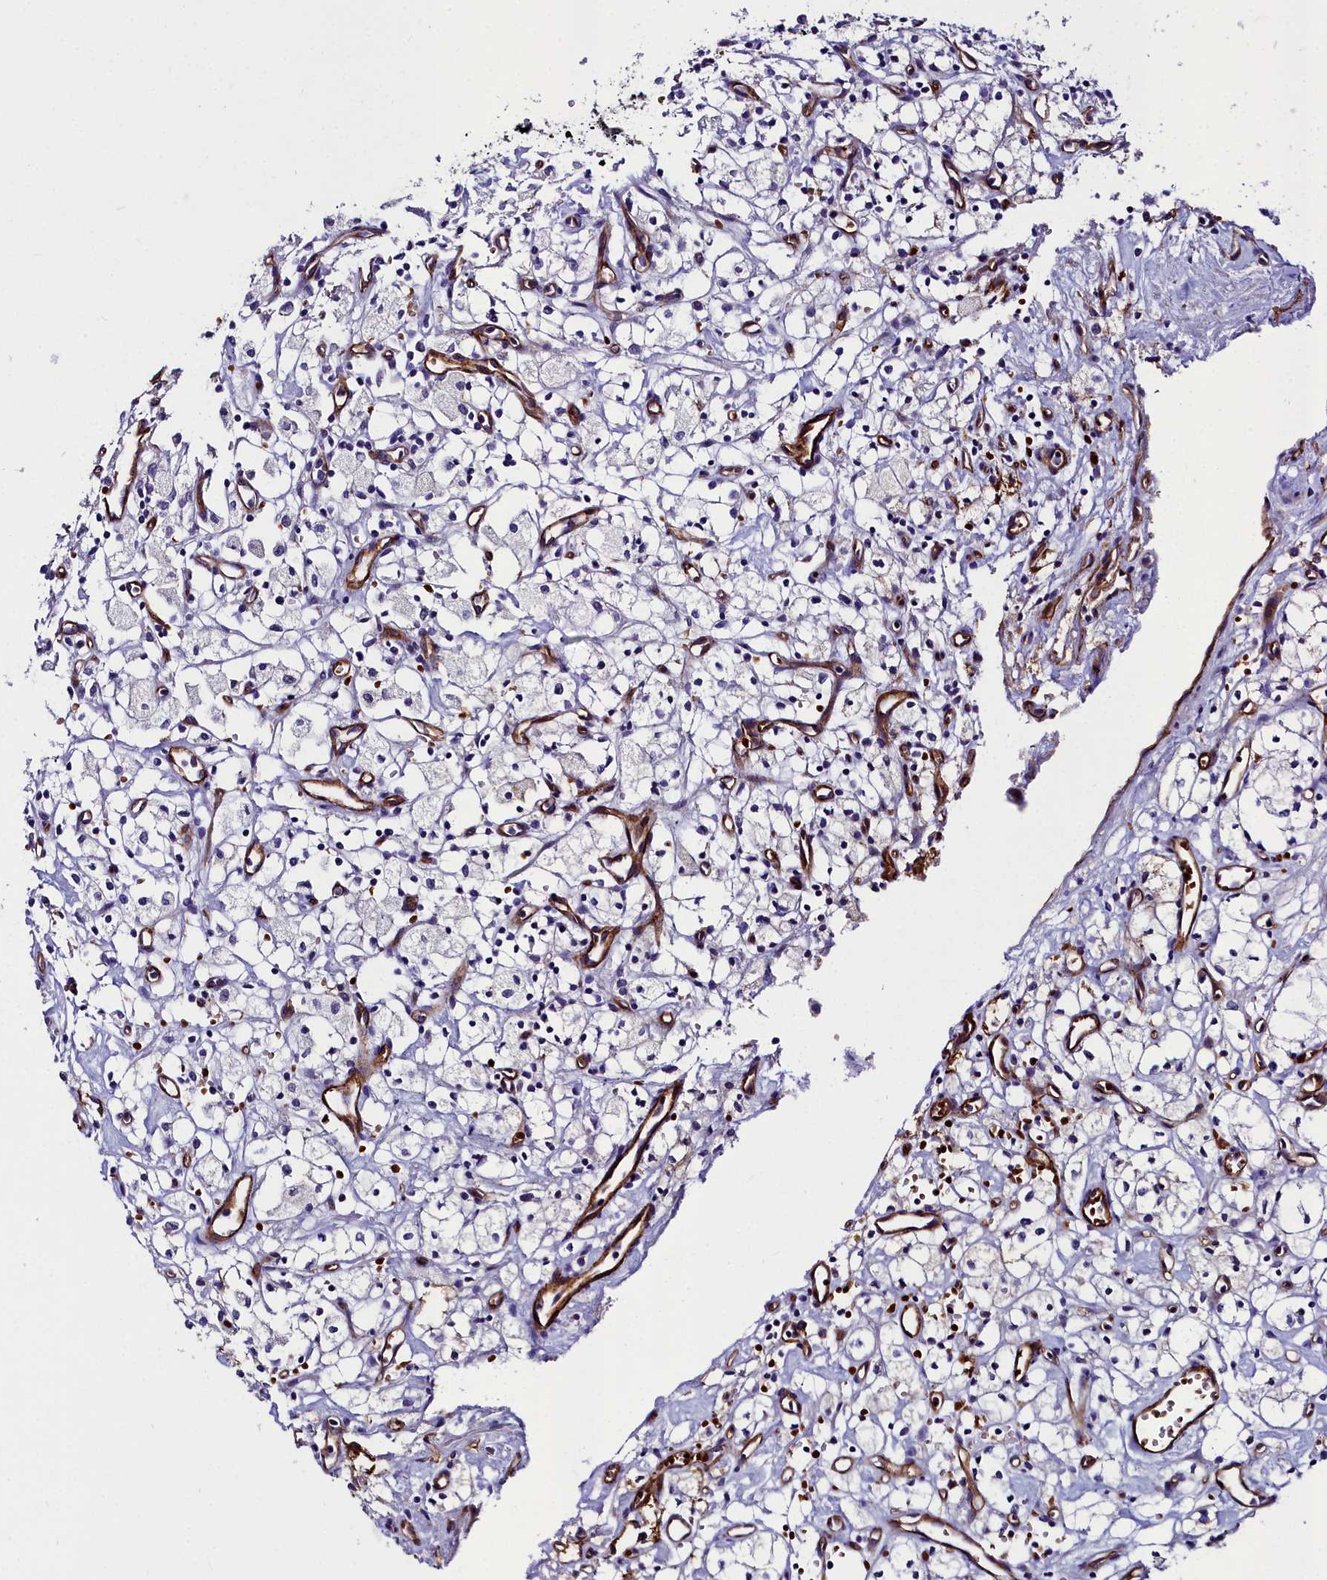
{"staining": {"intensity": "negative", "quantity": "none", "location": "none"}, "tissue": "renal cancer", "cell_type": "Tumor cells", "image_type": "cancer", "snomed": [{"axis": "morphology", "description": "Adenocarcinoma, NOS"}, {"axis": "topography", "description": "Kidney"}], "caption": "This image is of renal cancer stained with immunohistochemistry to label a protein in brown with the nuclei are counter-stained blue. There is no expression in tumor cells.", "gene": "CYP4F11", "patient": {"sex": "male", "age": 59}}